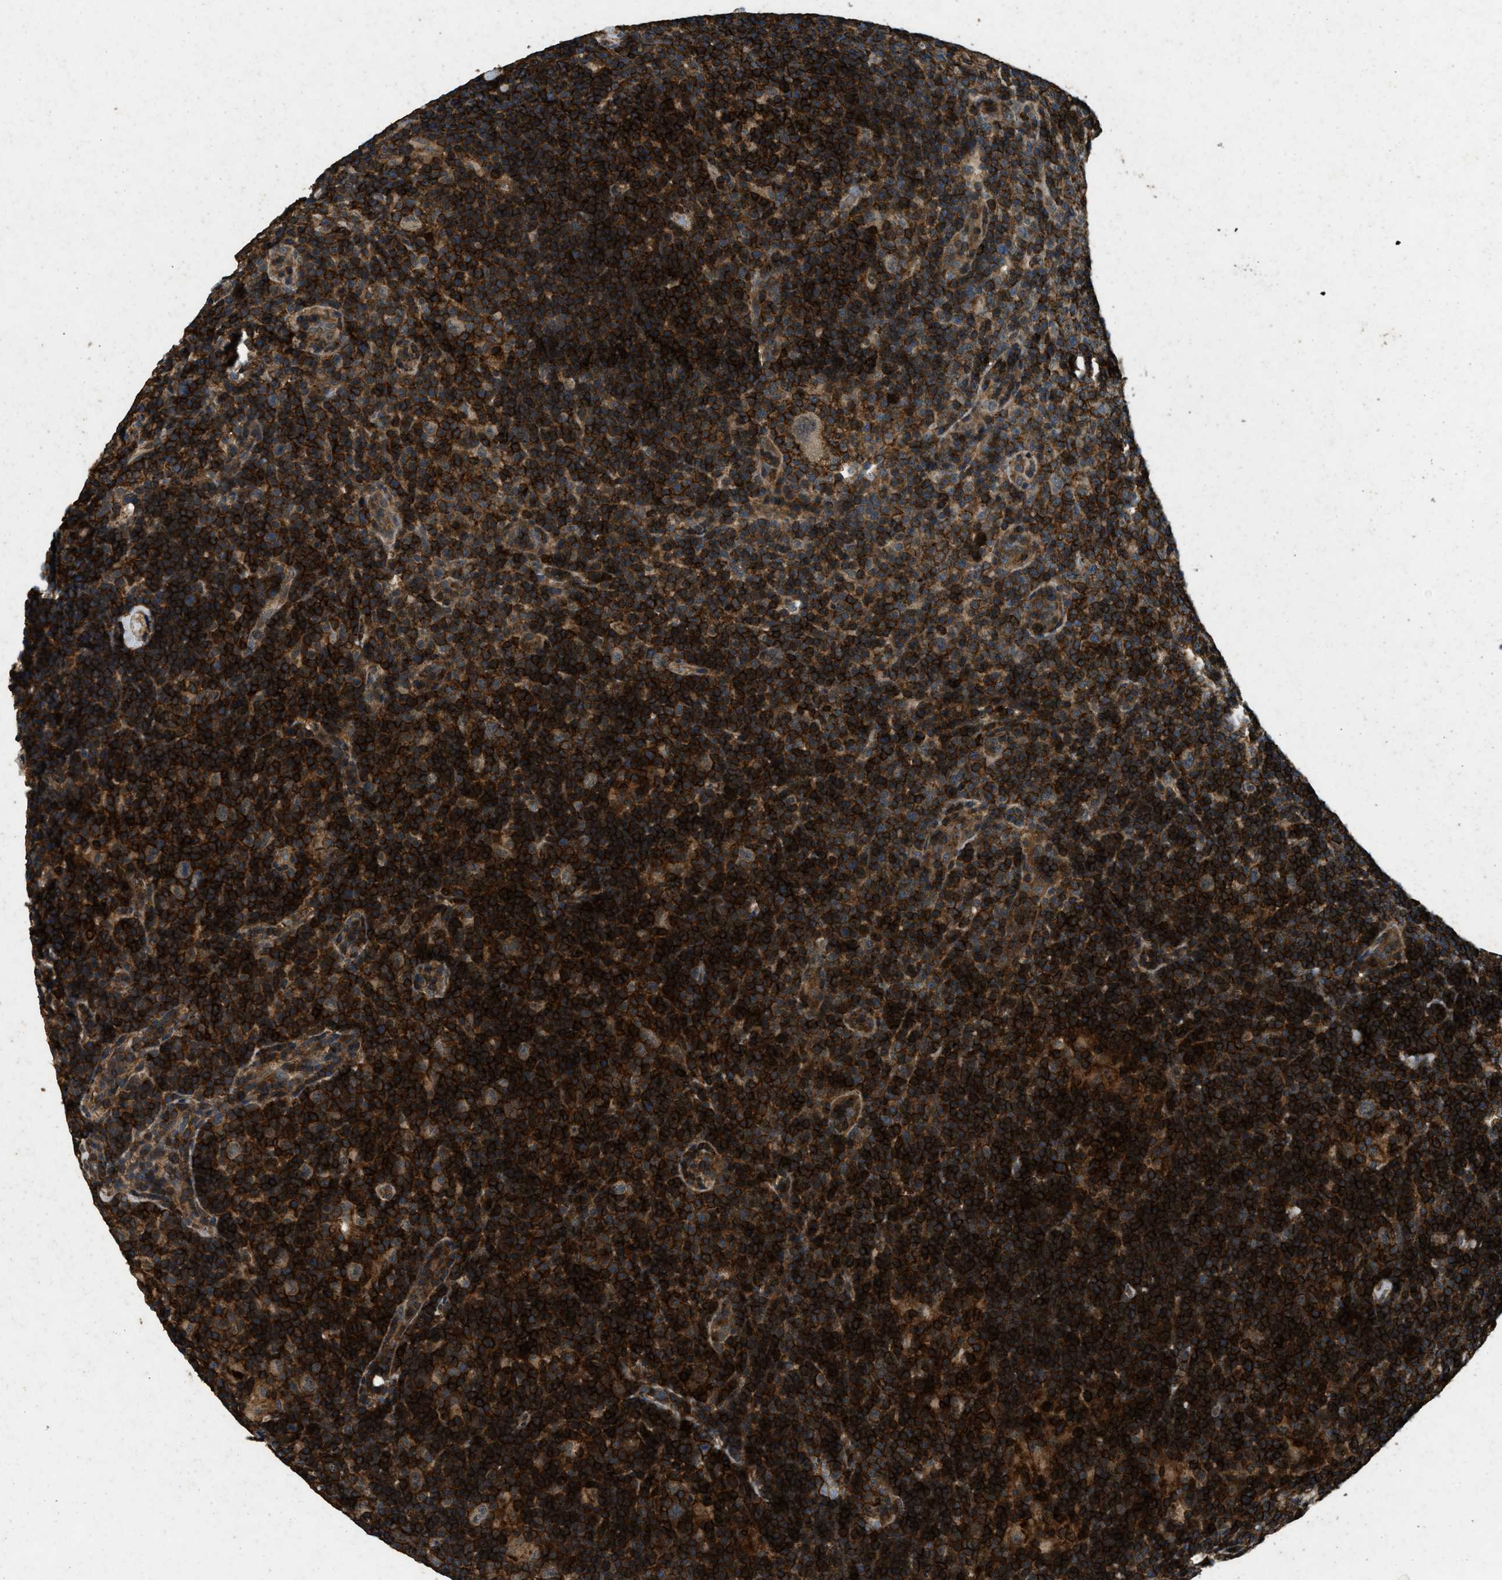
{"staining": {"intensity": "weak", "quantity": ">75%", "location": "cytoplasmic/membranous"}, "tissue": "lymphoma", "cell_type": "Tumor cells", "image_type": "cancer", "snomed": [{"axis": "morphology", "description": "Hodgkin's disease, NOS"}, {"axis": "topography", "description": "Lymph node"}], "caption": "Protein staining exhibits weak cytoplasmic/membranous expression in about >75% of tumor cells in lymphoma. (DAB (3,3'-diaminobenzidine) IHC, brown staining for protein, blue staining for nuclei).", "gene": "ATP8B1", "patient": {"sex": "female", "age": 57}}